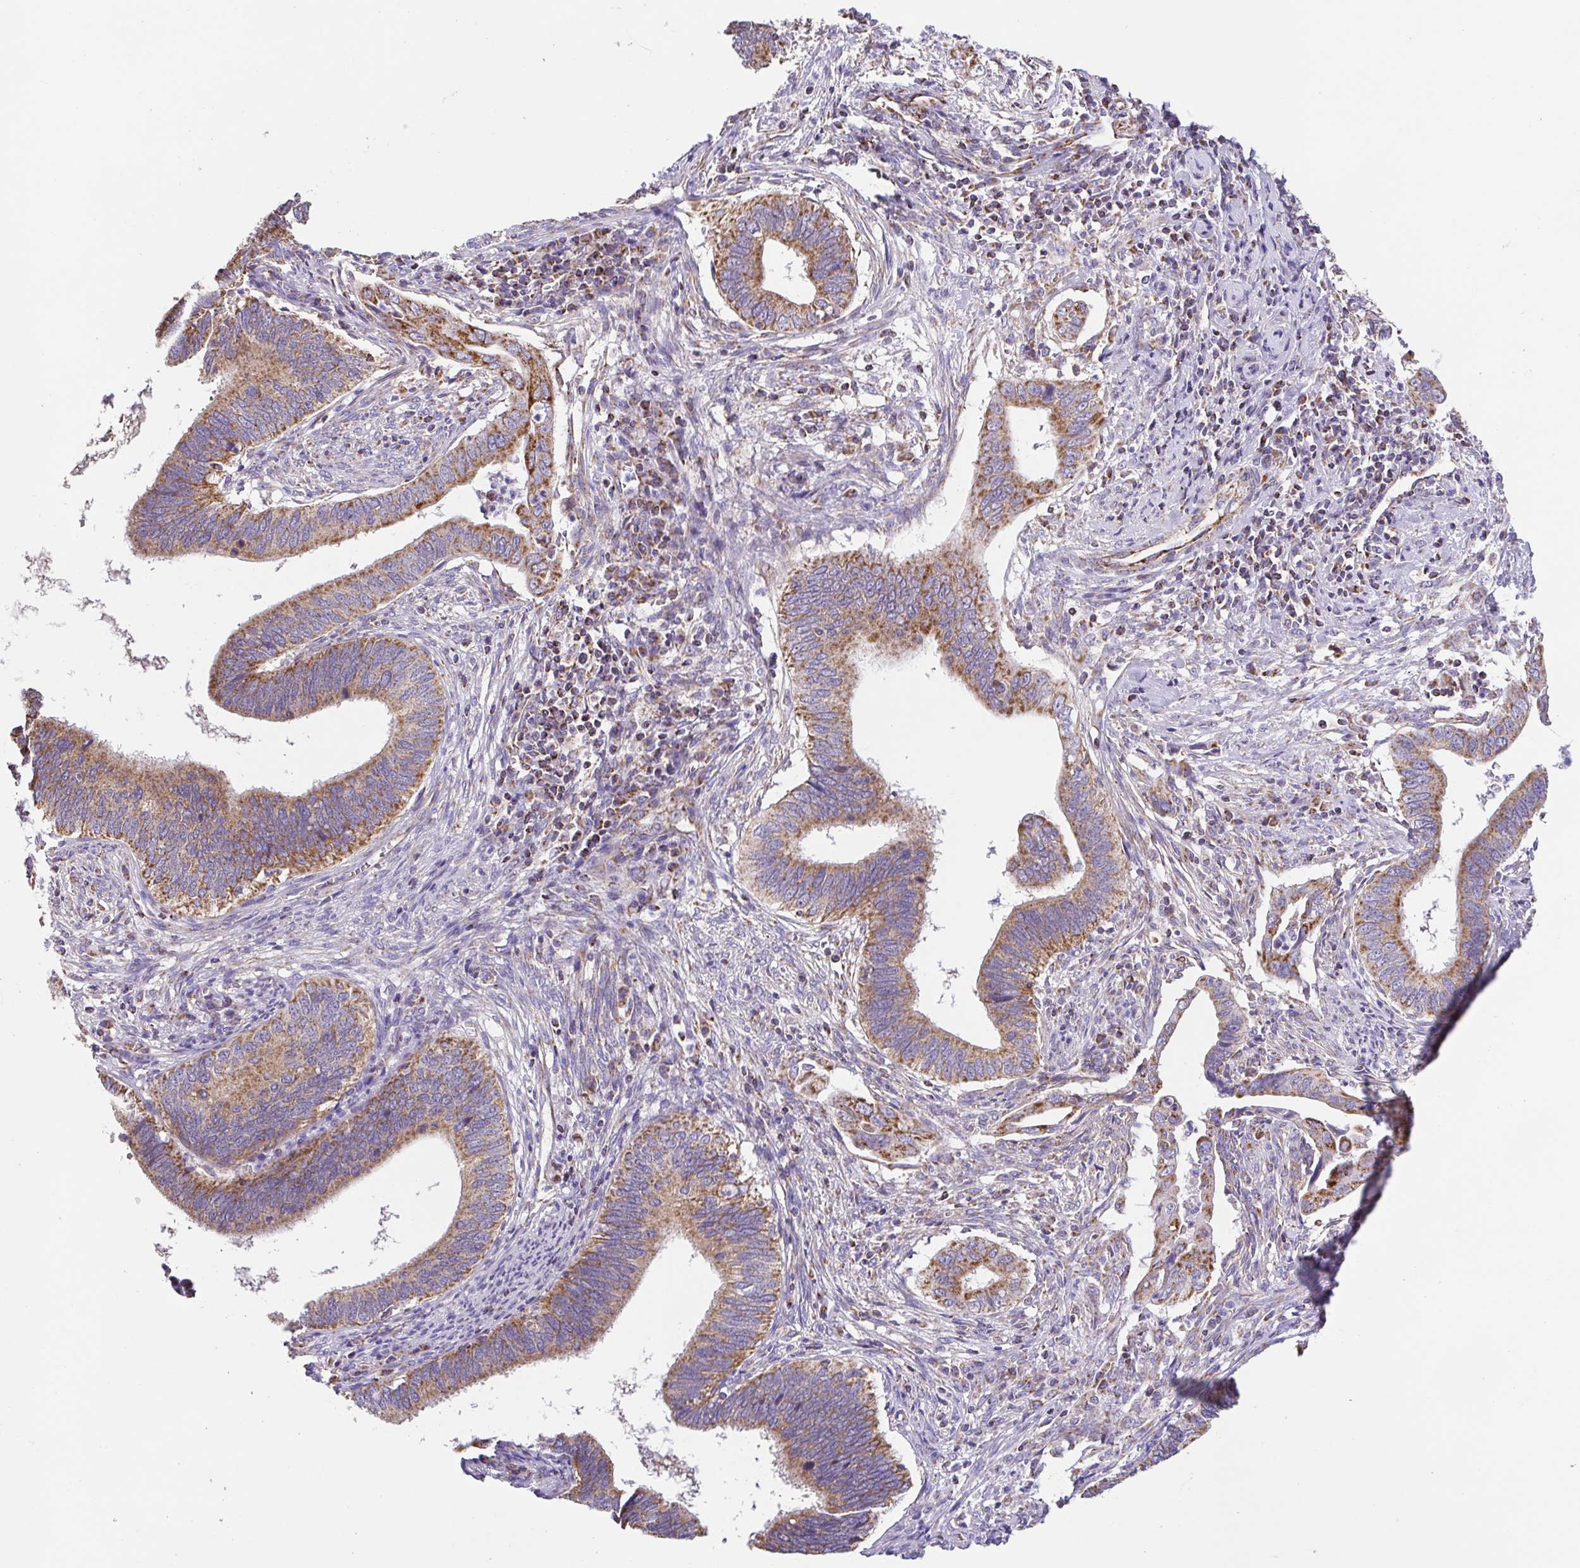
{"staining": {"intensity": "moderate", "quantity": ">75%", "location": "cytoplasmic/membranous"}, "tissue": "cervical cancer", "cell_type": "Tumor cells", "image_type": "cancer", "snomed": [{"axis": "morphology", "description": "Adenocarcinoma, NOS"}, {"axis": "topography", "description": "Cervix"}], "caption": "The image displays immunohistochemical staining of cervical cancer. There is moderate cytoplasmic/membranous expression is appreciated in about >75% of tumor cells. Nuclei are stained in blue.", "gene": "GINM1", "patient": {"sex": "female", "age": 42}}